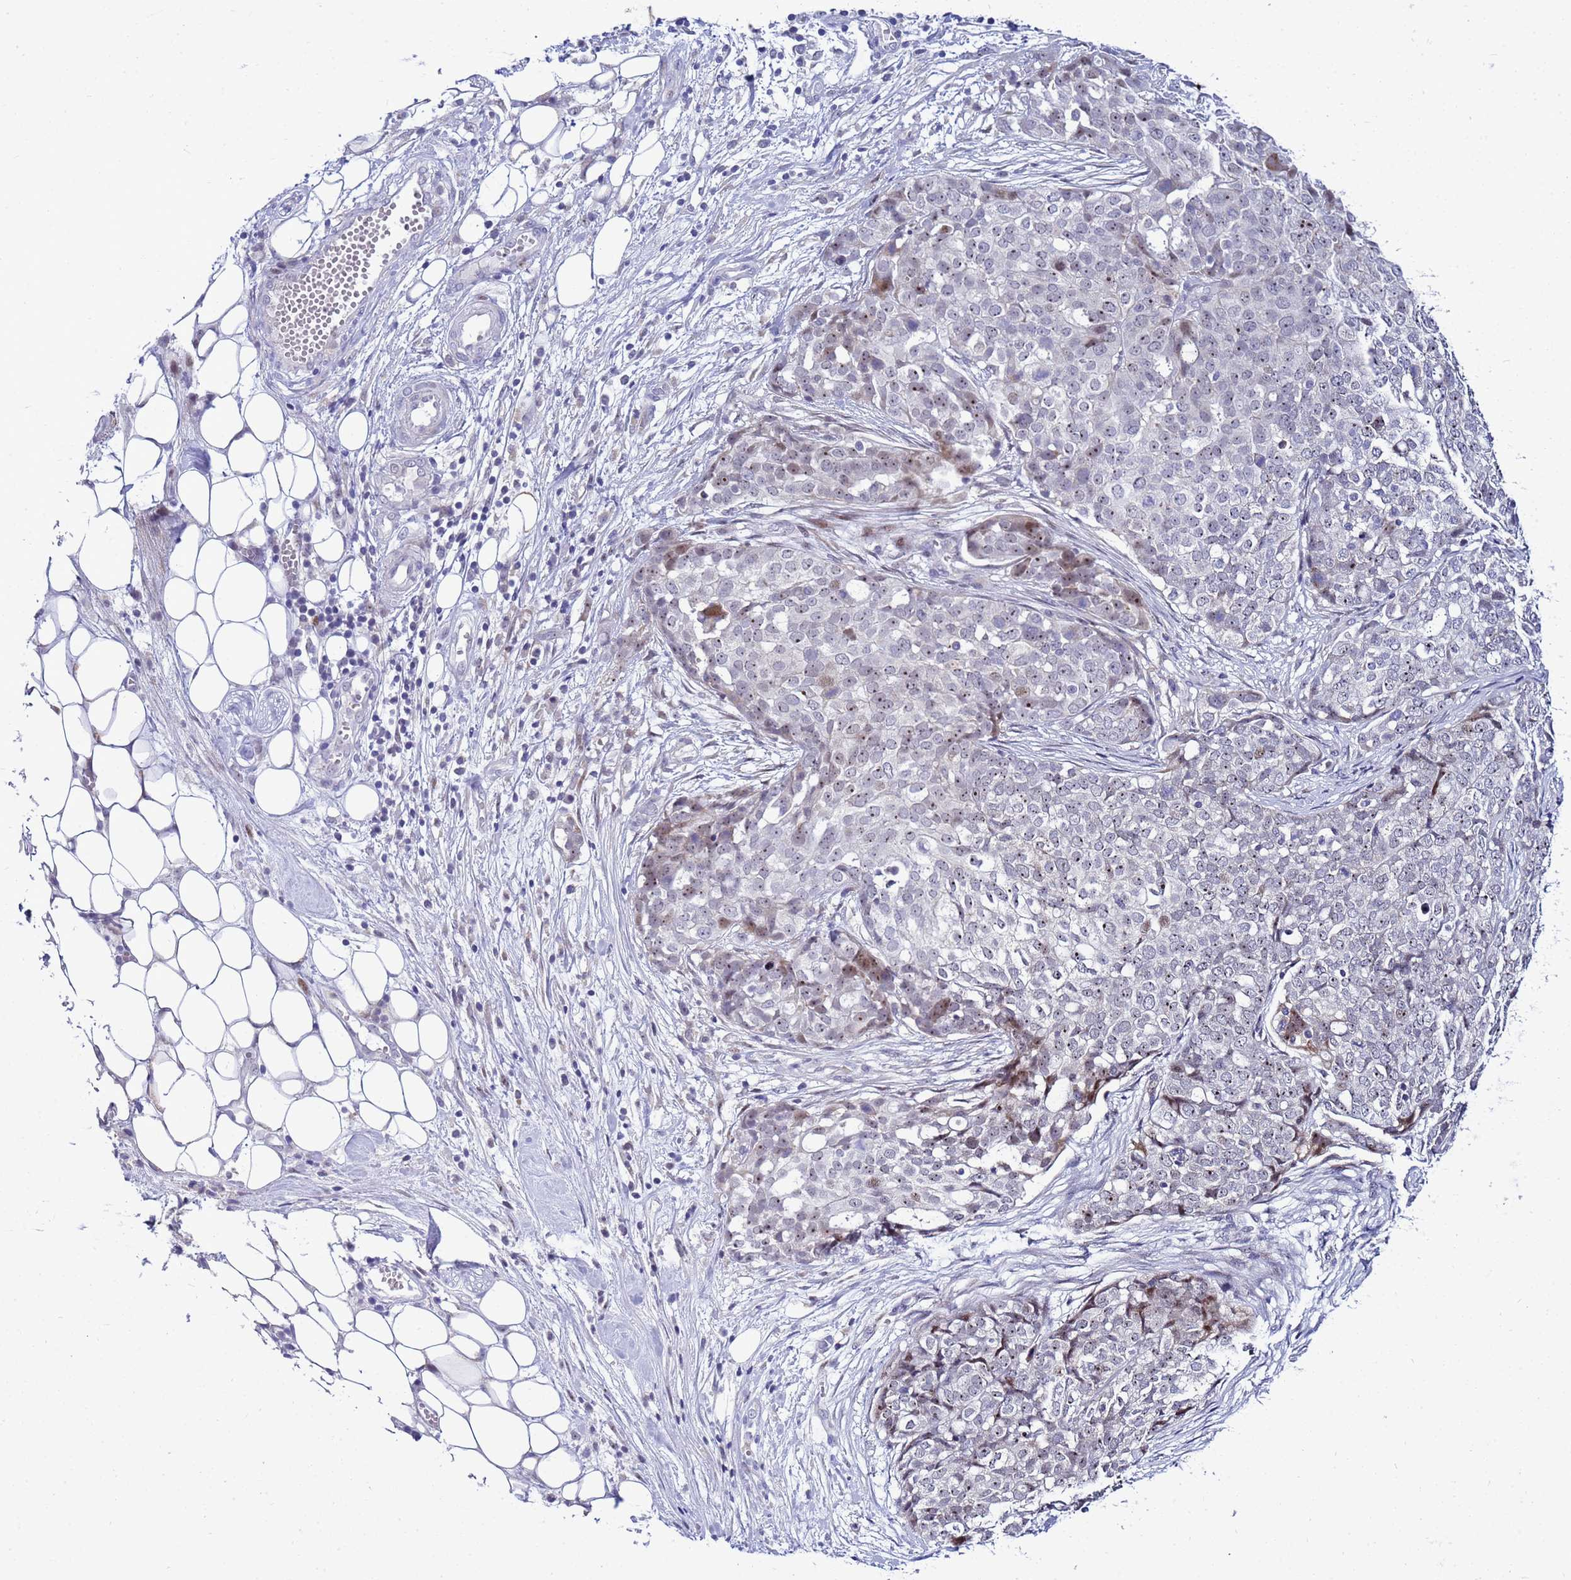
{"staining": {"intensity": "moderate", "quantity": "<25%", "location": "nuclear"}, "tissue": "ovarian cancer", "cell_type": "Tumor cells", "image_type": "cancer", "snomed": [{"axis": "morphology", "description": "Cystadenocarcinoma, serous, NOS"}, {"axis": "topography", "description": "Soft tissue"}, {"axis": "topography", "description": "Ovary"}], "caption": "Protein staining shows moderate nuclear positivity in approximately <25% of tumor cells in ovarian cancer (serous cystadenocarcinoma).", "gene": "LRATD1", "patient": {"sex": "female", "age": 57}}